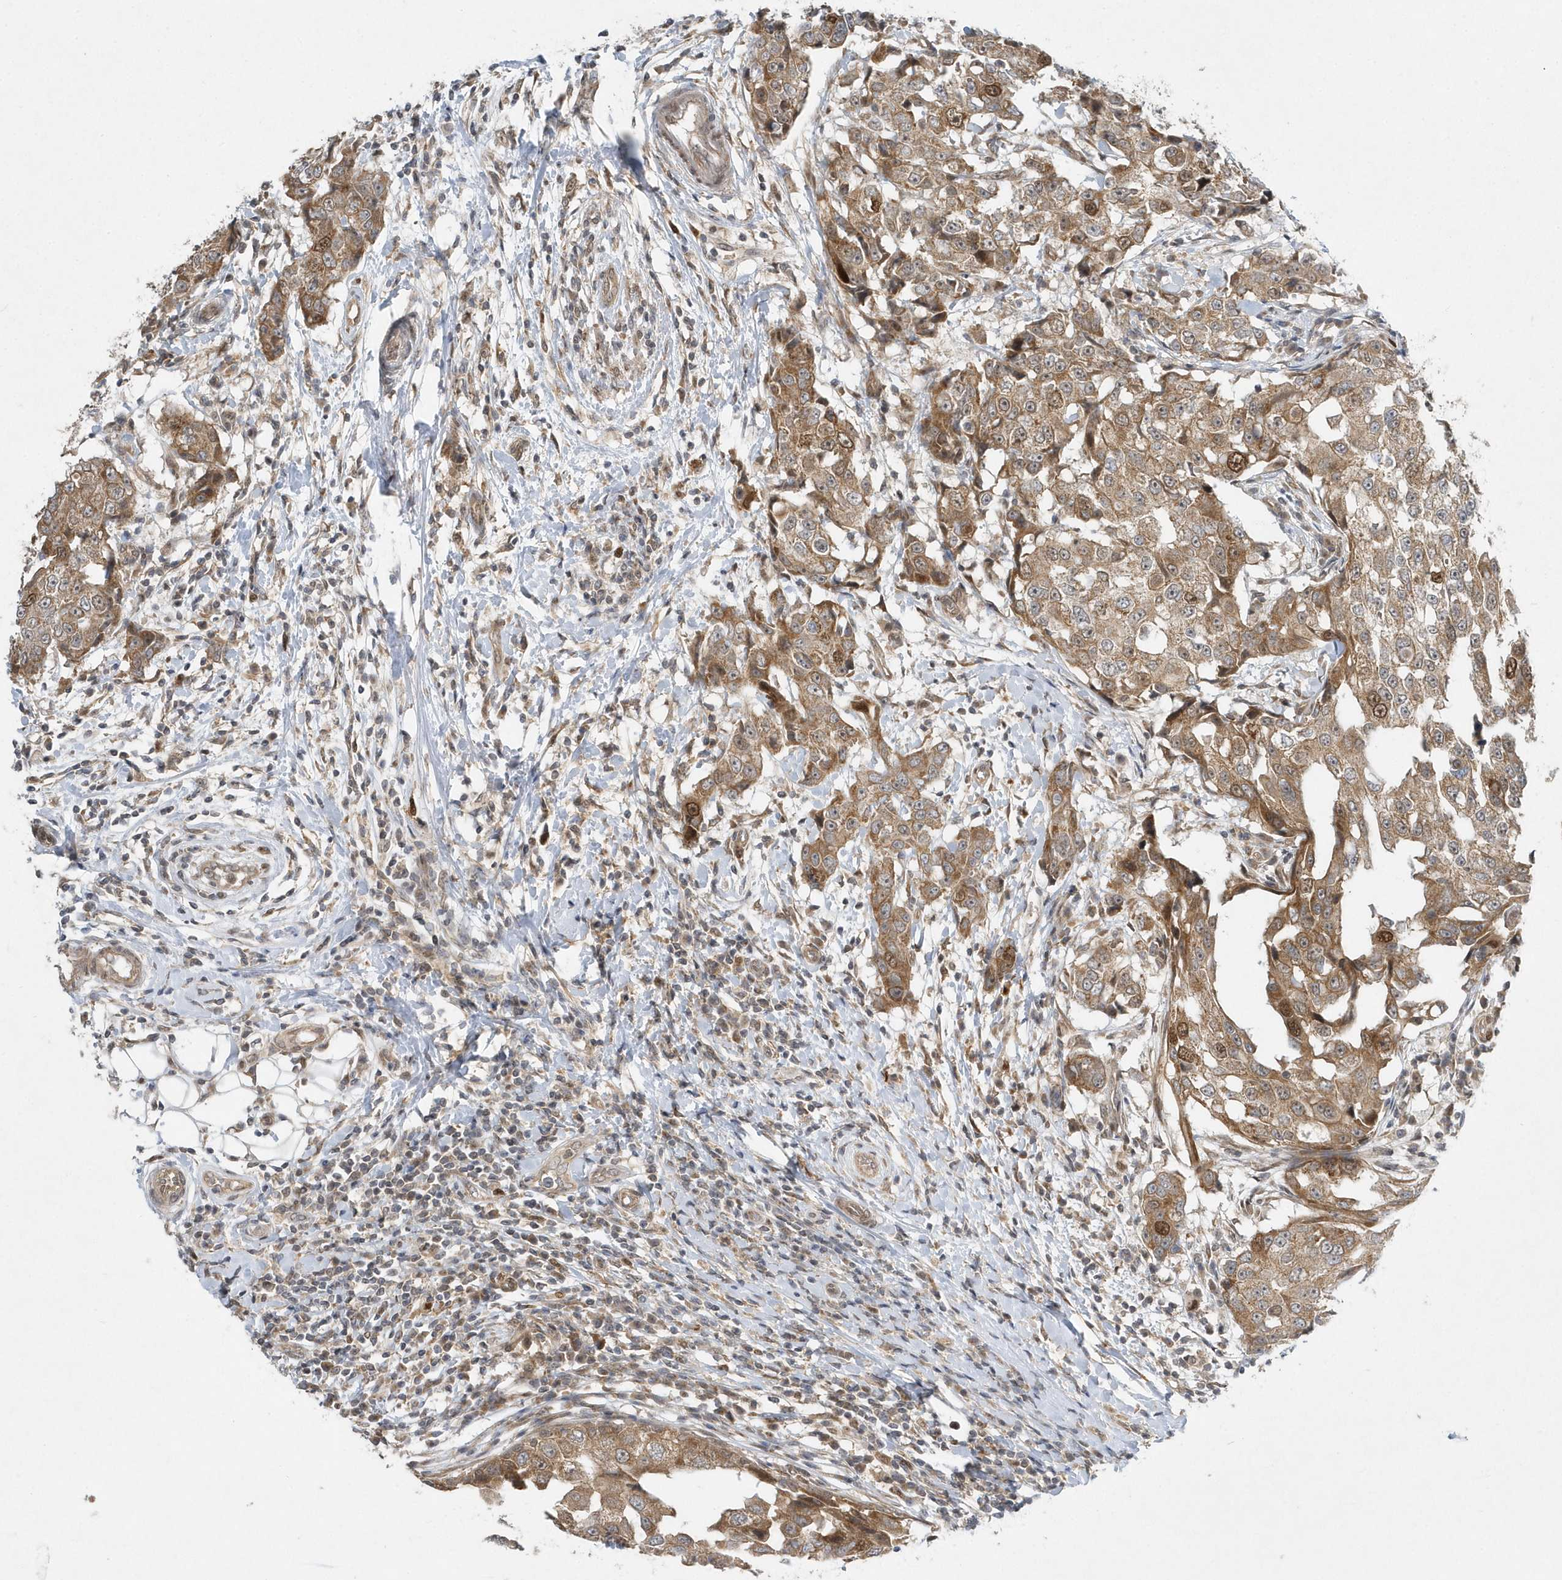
{"staining": {"intensity": "moderate", "quantity": ">75%", "location": "cytoplasmic/membranous,nuclear"}, "tissue": "breast cancer", "cell_type": "Tumor cells", "image_type": "cancer", "snomed": [{"axis": "morphology", "description": "Duct carcinoma"}, {"axis": "topography", "description": "Breast"}], "caption": "About >75% of tumor cells in breast cancer display moderate cytoplasmic/membranous and nuclear protein staining as visualized by brown immunohistochemical staining.", "gene": "MXI1", "patient": {"sex": "female", "age": 27}}